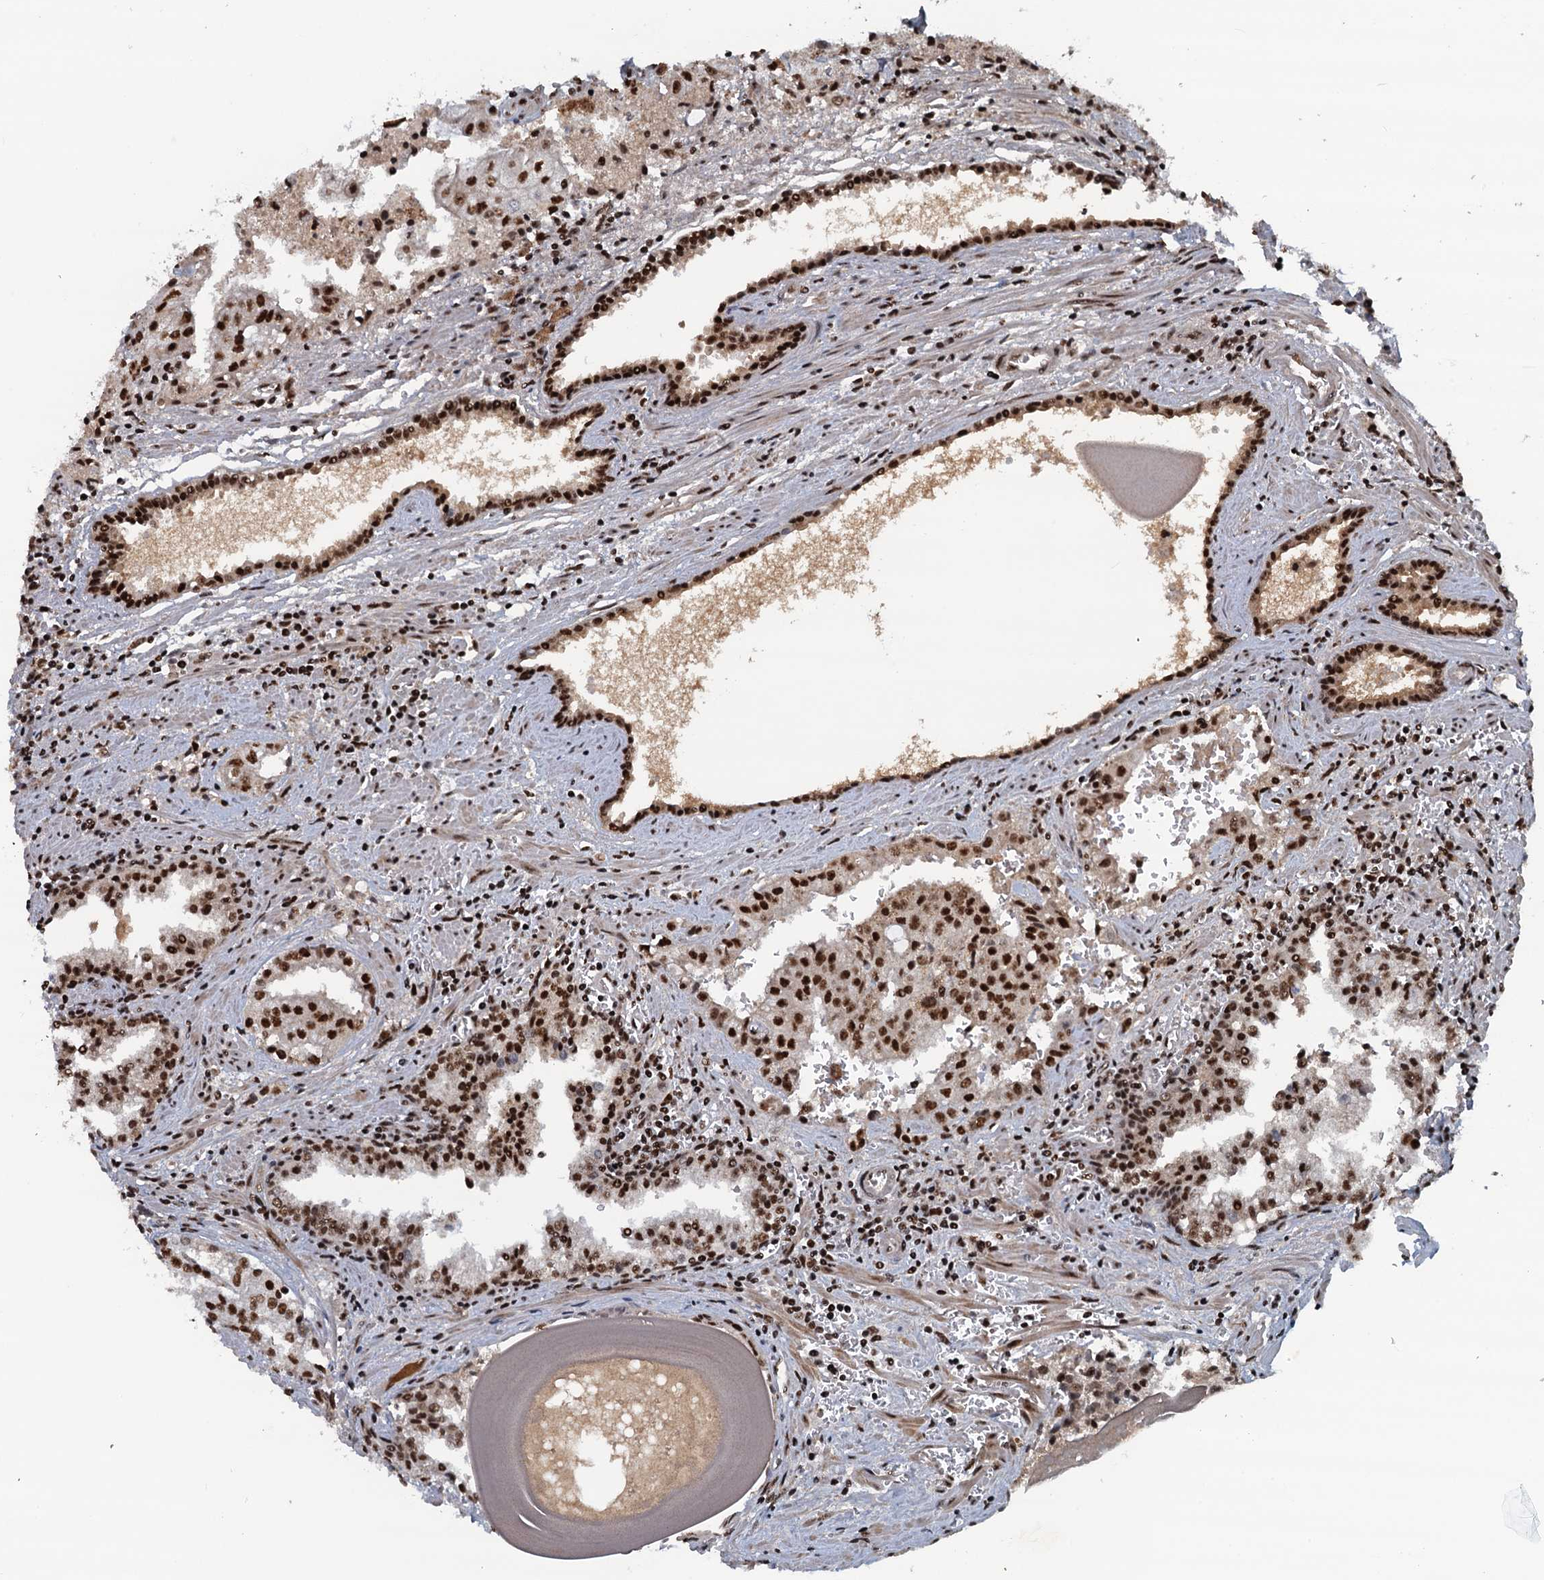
{"staining": {"intensity": "strong", "quantity": ">75%", "location": "nuclear"}, "tissue": "prostate cancer", "cell_type": "Tumor cells", "image_type": "cancer", "snomed": [{"axis": "morphology", "description": "Adenocarcinoma, High grade"}, {"axis": "topography", "description": "Prostate"}], "caption": "IHC micrograph of human prostate cancer (adenocarcinoma (high-grade)) stained for a protein (brown), which demonstrates high levels of strong nuclear positivity in about >75% of tumor cells.", "gene": "ZC3H18", "patient": {"sex": "male", "age": 68}}